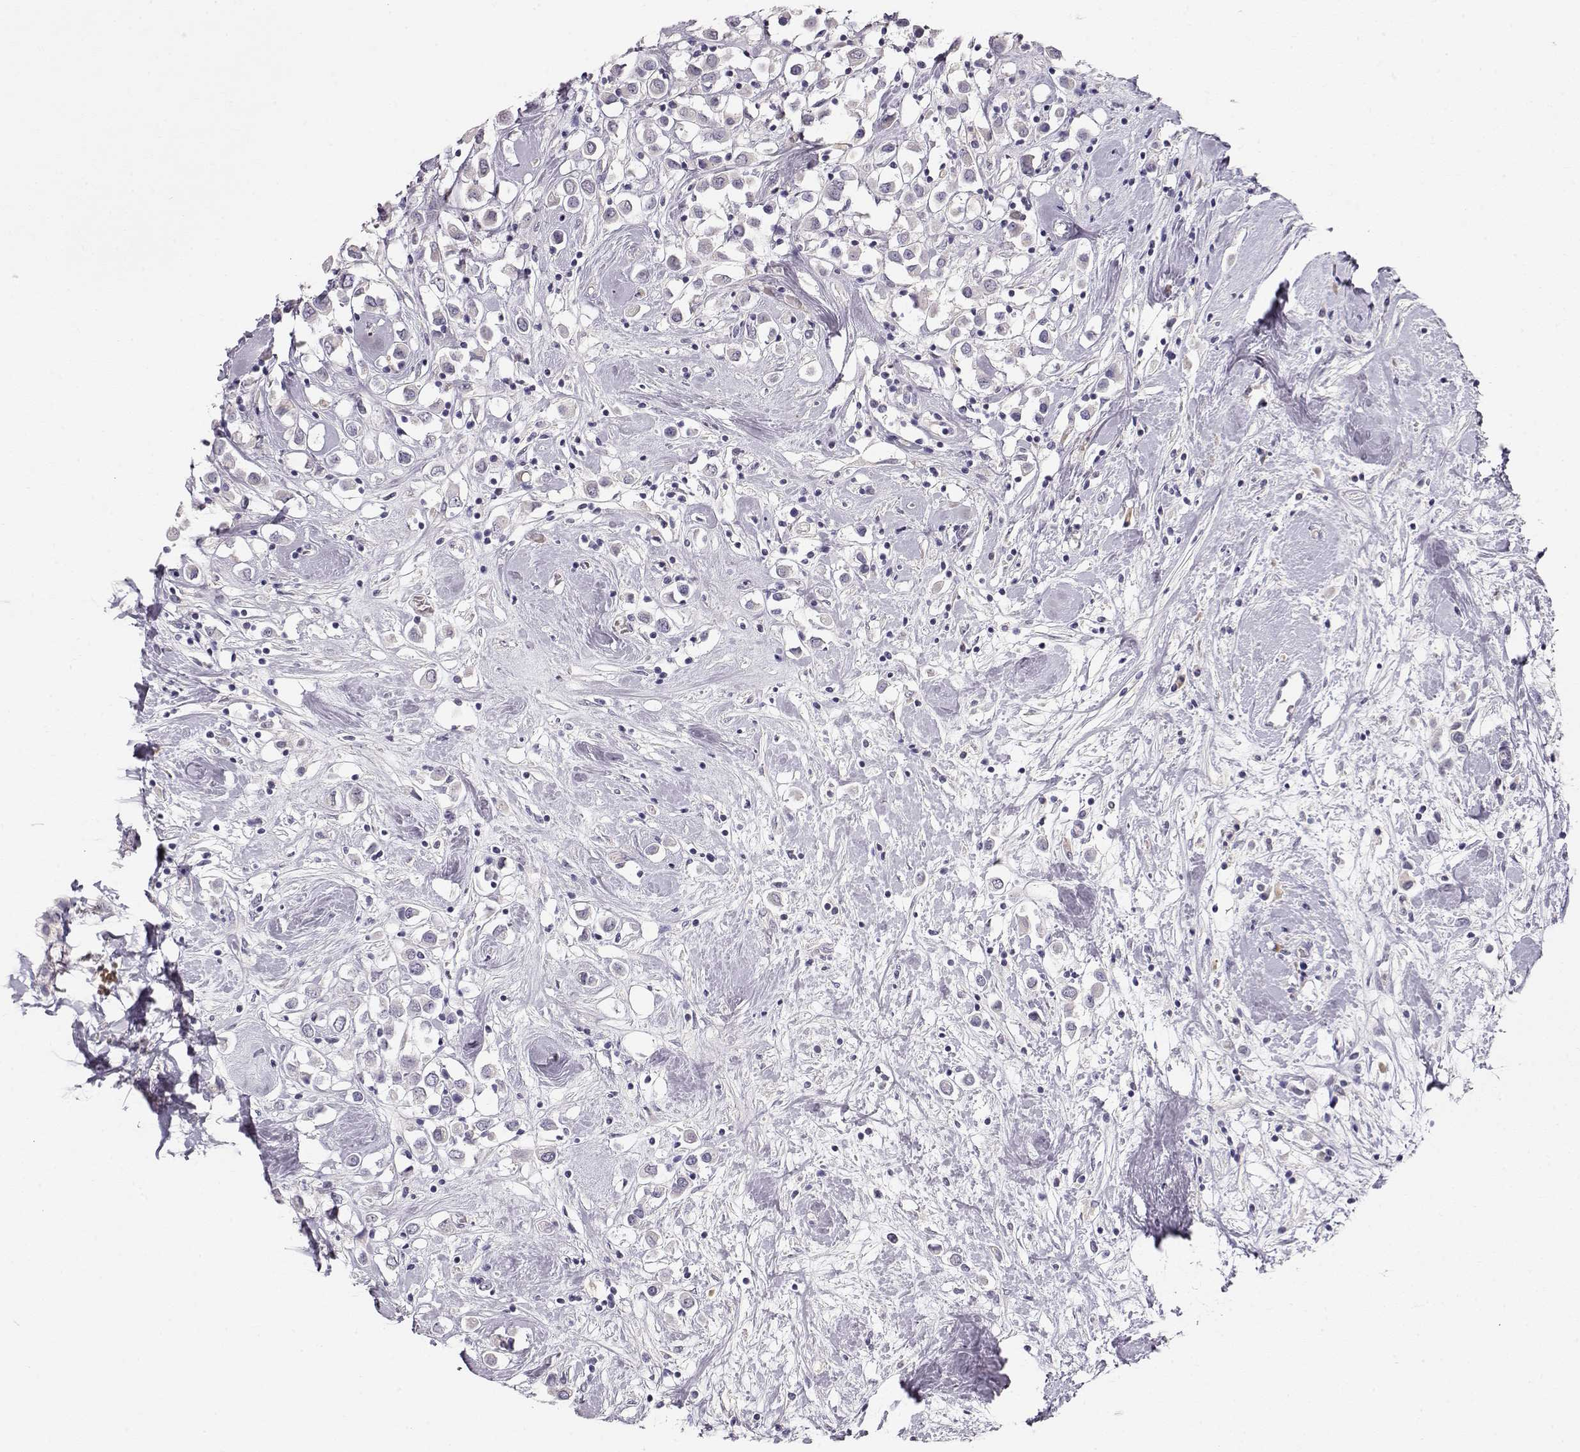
{"staining": {"intensity": "negative", "quantity": "none", "location": "none"}, "tissue": "breast cancer", "cell_type": "Tumor cells", "image_type": "cancer", "snomed": [{"axis": "morphology", "description": "Duct carcinoma"}, {"axis": "topography", "description": "Breast"}], "caption": "Tumor cells show no significant protein positivity in breast intraductal carcinoma. (Brightfield microscopy of DAB IHC at high magnification).", "gene": "TTC26", "patient": {"sex": "female", "age": 61}}